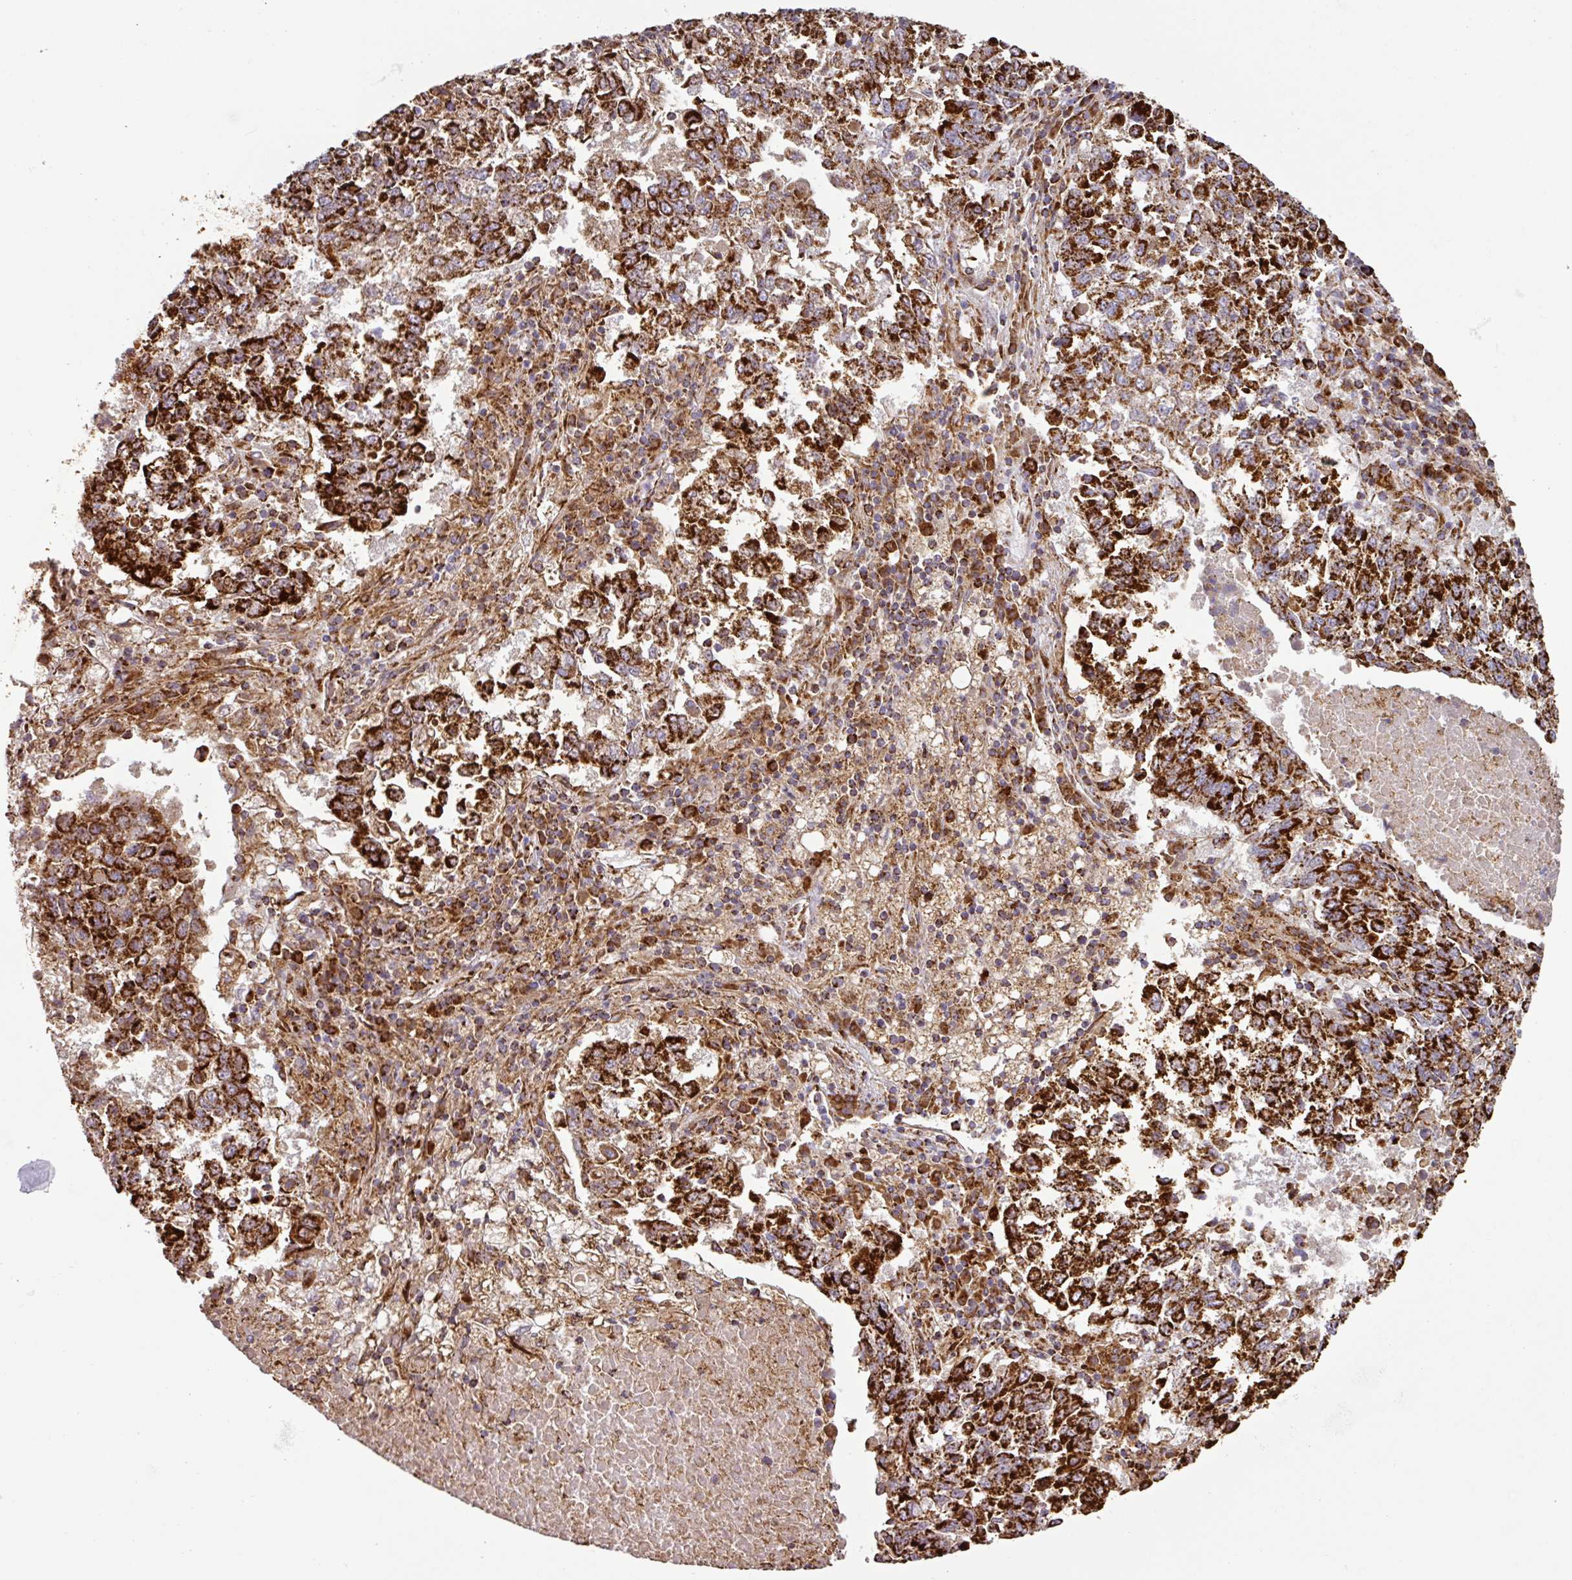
{"staining": {"intensity": "strong", "quantity": ">75%", "location": "cytoplasmic/membranous"}, "tissue": "lung cancer", "cell_type": "Tumor cells", "image_type": "cancer", "snomed": [{"axis": "morphology", "description": "Squamous cell carcinoma, NOS"}, {"axis": "topography", "description": "Lung"}], "caption": "There is high levels of strong cytoplasmic/membranous expression in tumor cells of lung cancer (squamous cell carcinoma), as demonstrated by immunohistochemical staining (brown color).", "gene": "TRAP1", "patient": {"sex": "male", "age": 73}}